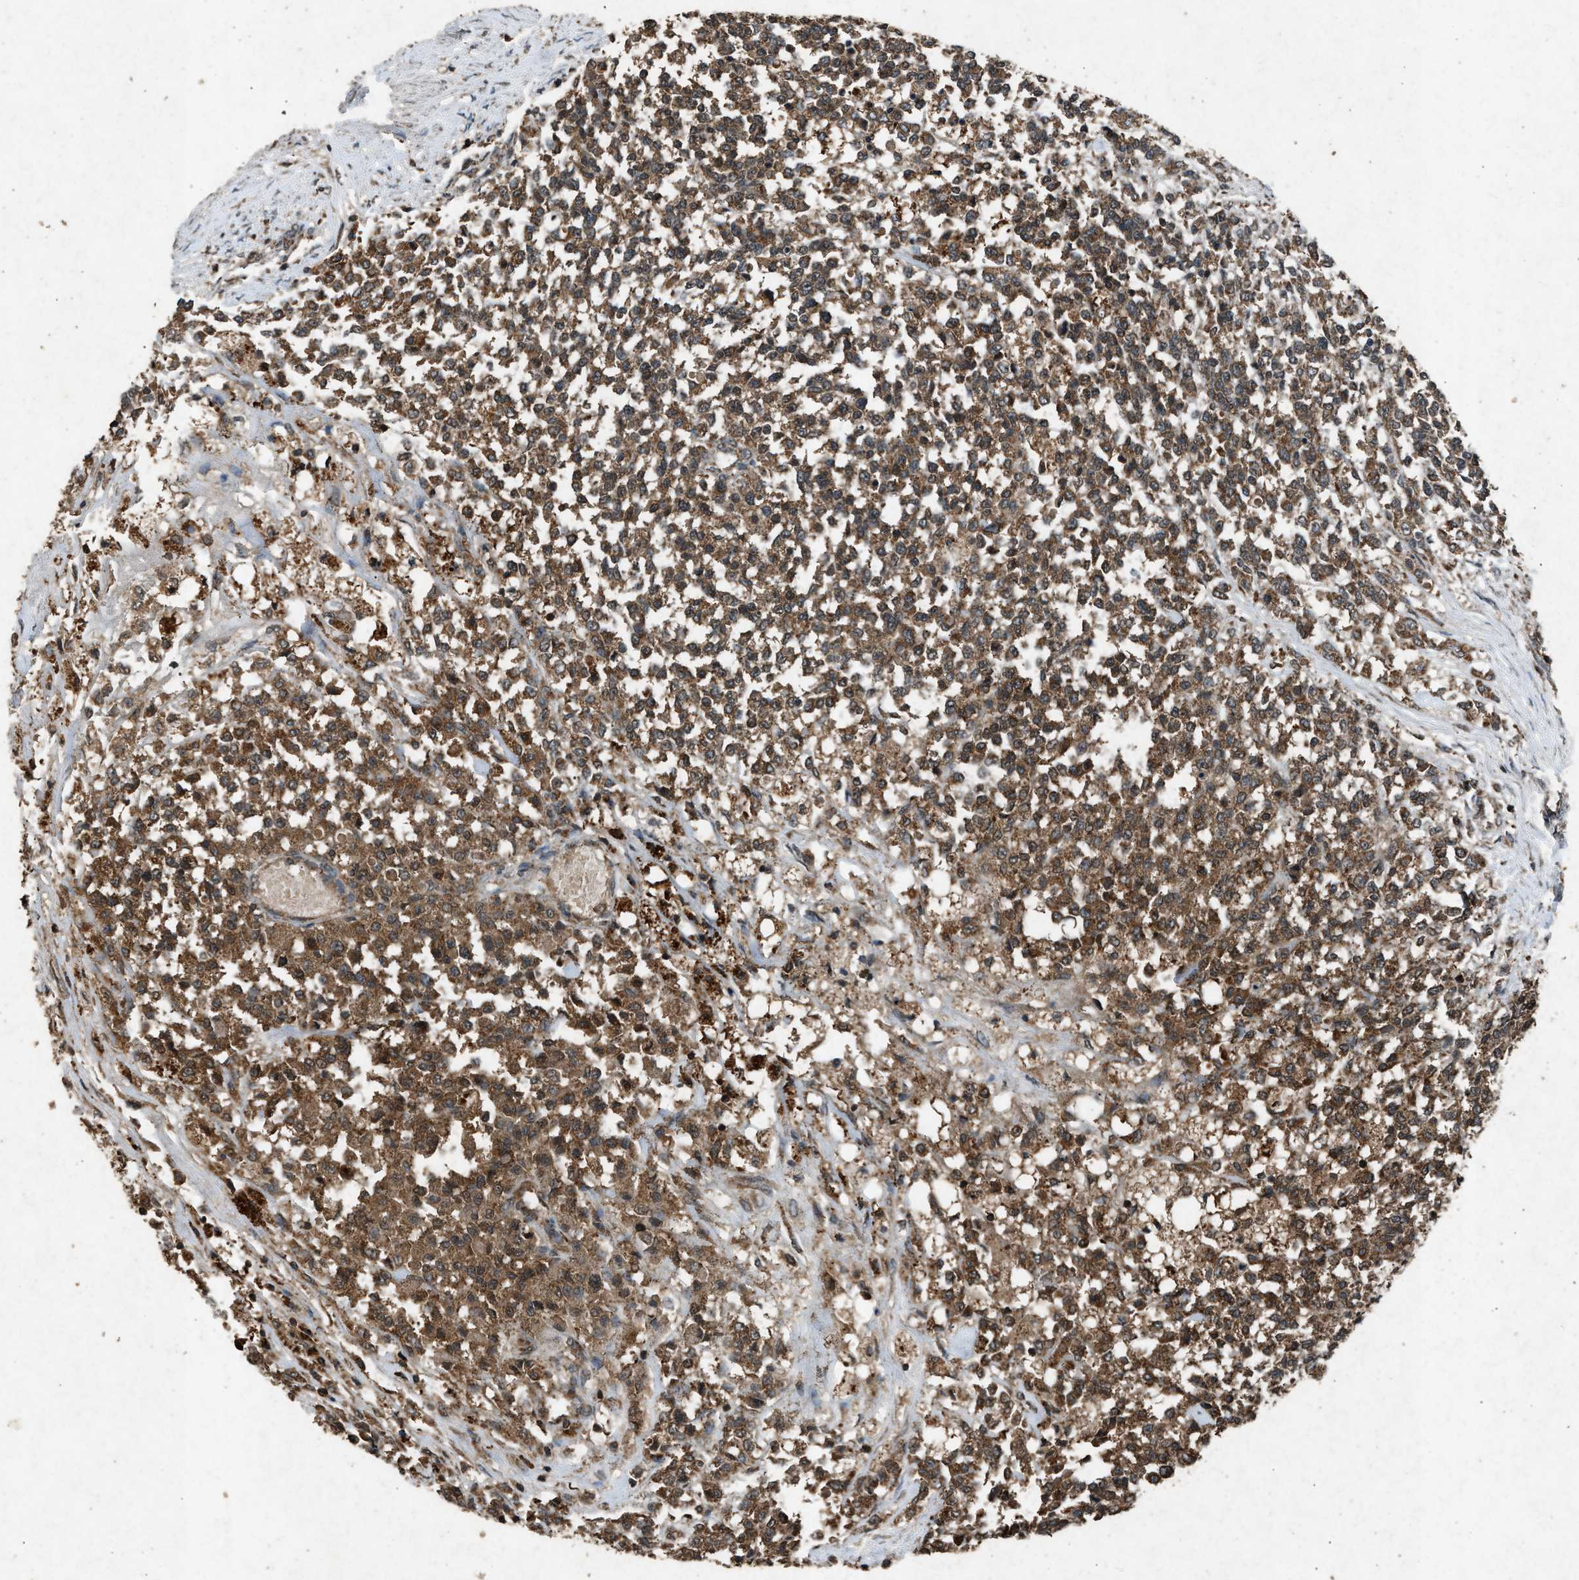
{"staining": {"intensity": "moderate", "quantity": ">75%", "location": "cytoplasmic/membranous"}, "tissue": "testis cancer", "cell_type": "Tumor cells", "image_type": "cancer", "snomed": [{"axis": "morphology", "description": "Seminoma, NOS"}, {"axis": "topography", "description": "Testis"}], "caption": "About >75% of tumor cells in seminoma (testis) exhibit moderate cytoplasmic/membranous protein positivity as visualized by brown immunohistochemical staining.", "gene": "OAS1", "patient": {"sex": "male", "age": 59}}